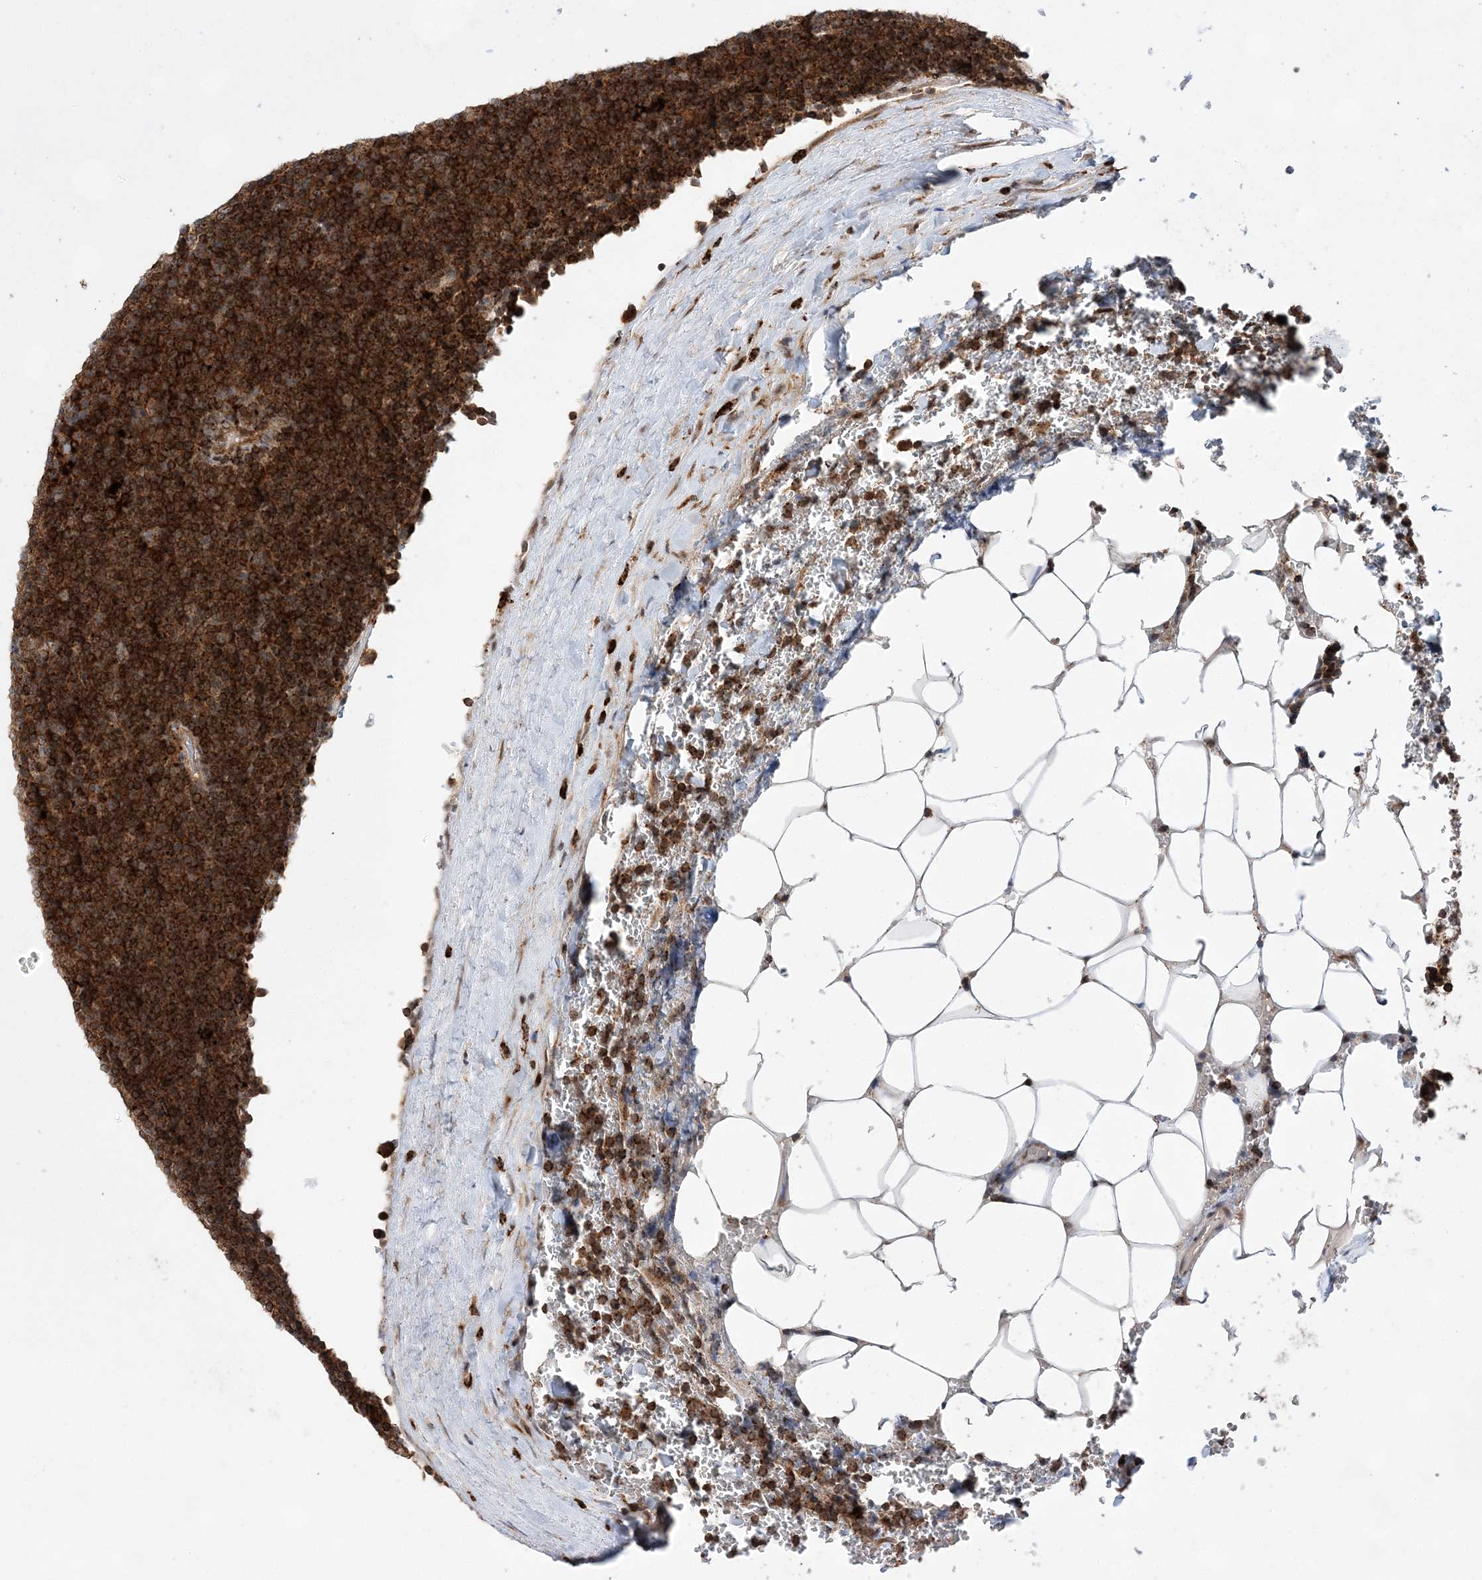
{"staining": {"intensity": "strong", "quantity": ">75%", "location": "cytoplasmic/membranous"}, "tissue": "lymphoma", "cell_type": "Tumor cells", "image_type": "cancer", "snomed": [{"axis": "morphology", "description": "Malignant lymphoma, non-Hodgkin's type, Low grade"}, {"axis": "topography", "description": "Lymph node"}], "caption": "Immunohistochemistry (IHC) image of neoplastic tissue: human lymphoma stained using immunohistochemistry reveals high levels of strong protein expression localized specifically in the cytoplasmic/membranous of tumor cells, appearing as a cytoplasmic/membranous brown color.", "gene": "ANAPC15", "patient": {"sex": "female", "age": 67}}